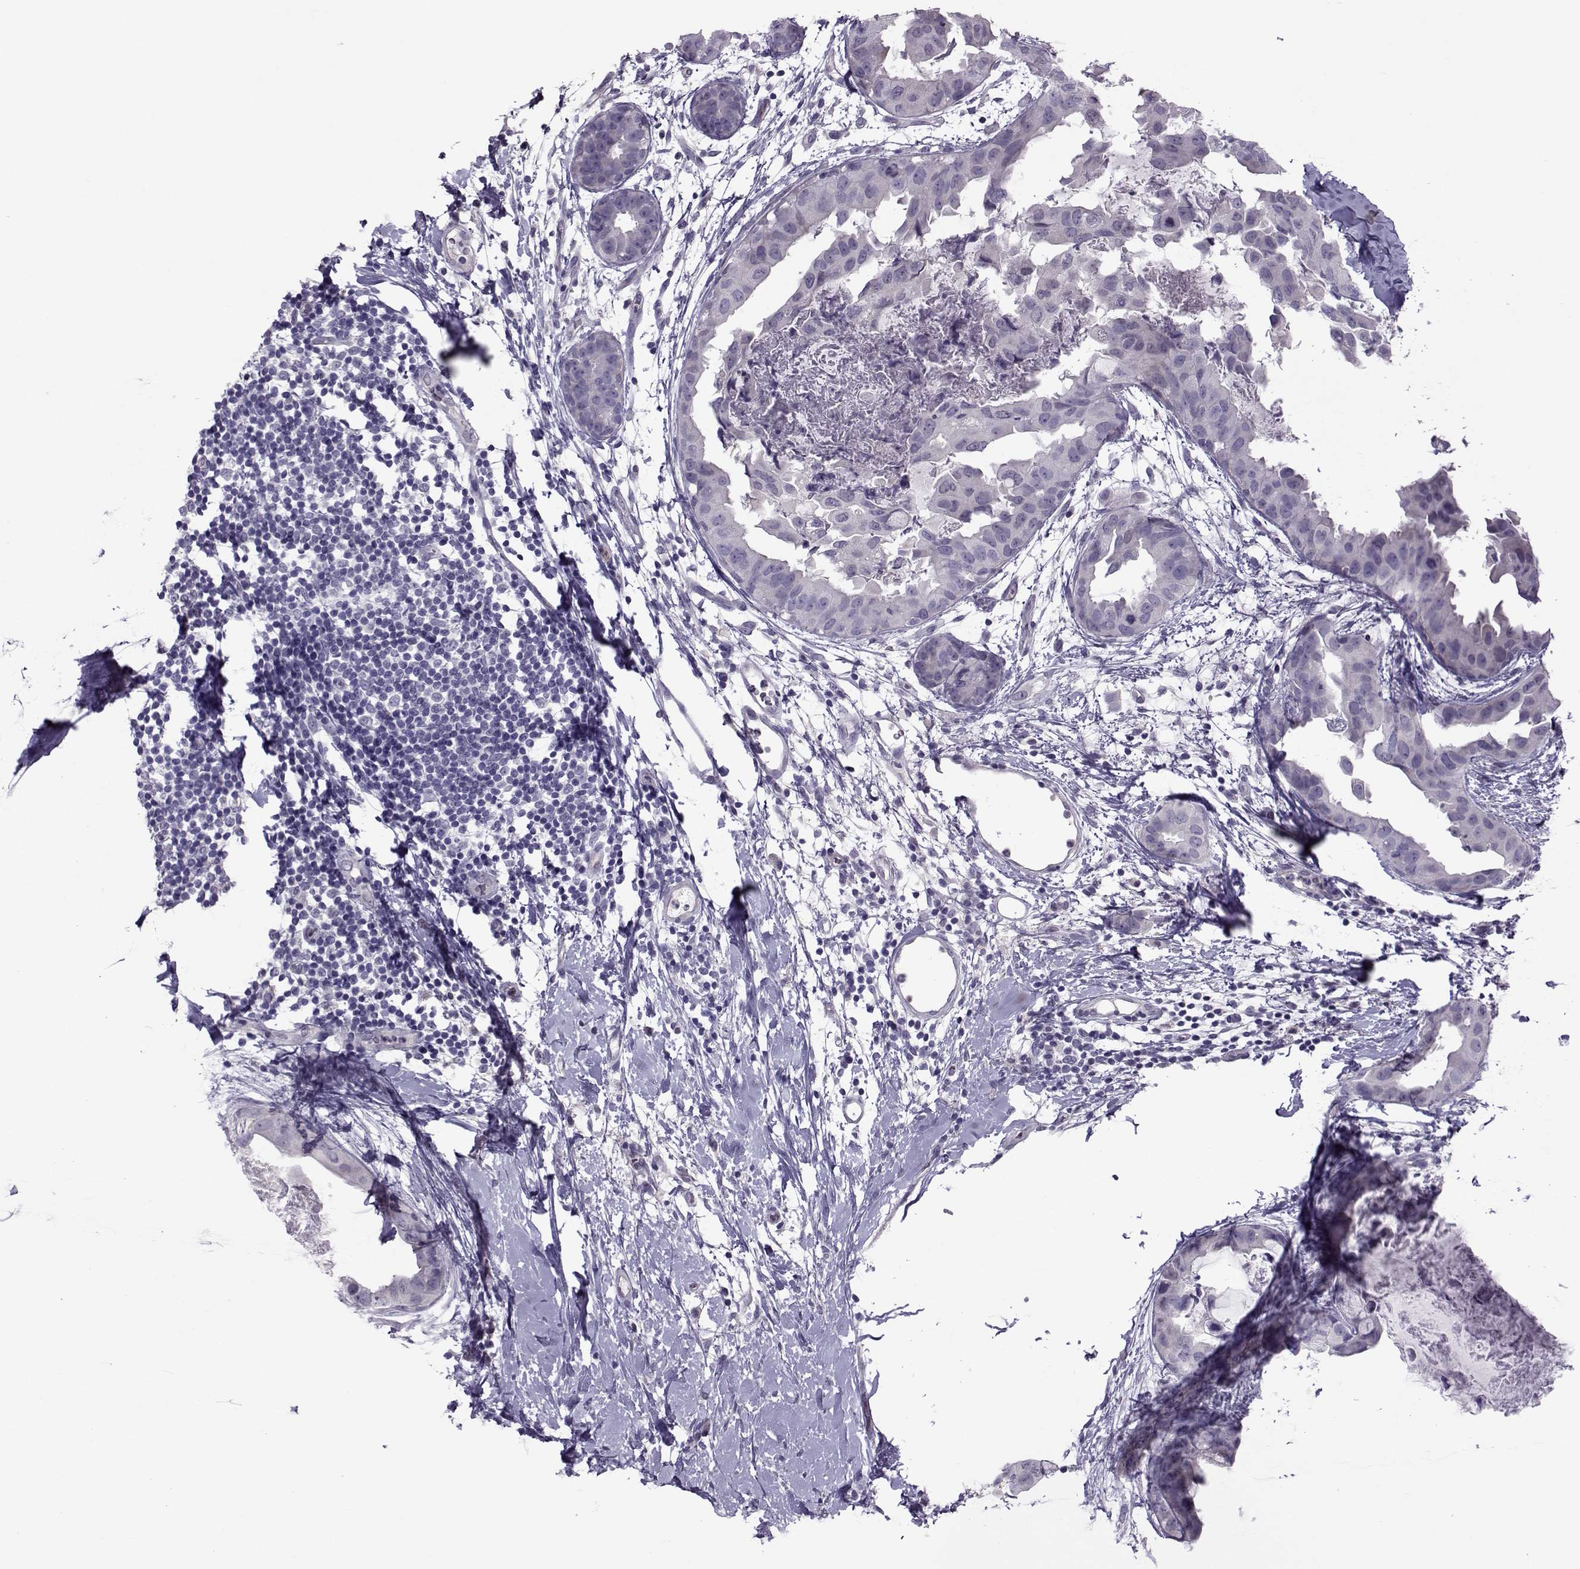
{"staining": {"intensity": "negative", "quantity": "none", "location": "none"}, "tissue": "breast cancer", "cell_type": "Tumor cells", "image_type": "cancer", "snomed": [{"axis": "morphology", "description": "Normal tissue, NOS"}, {"axis": "morphology", "description": "Duct carcinoma"}, {"axis": "topography", "description": "Breast"}], "caption": "Human infiltrating ductal carcinoma (breast) stained for a protein using immunohistochemistry demonstrates no positivity in tumor cells.", "gene": "ASRGL1", "patient": {"sex": "female", "age": 40}}